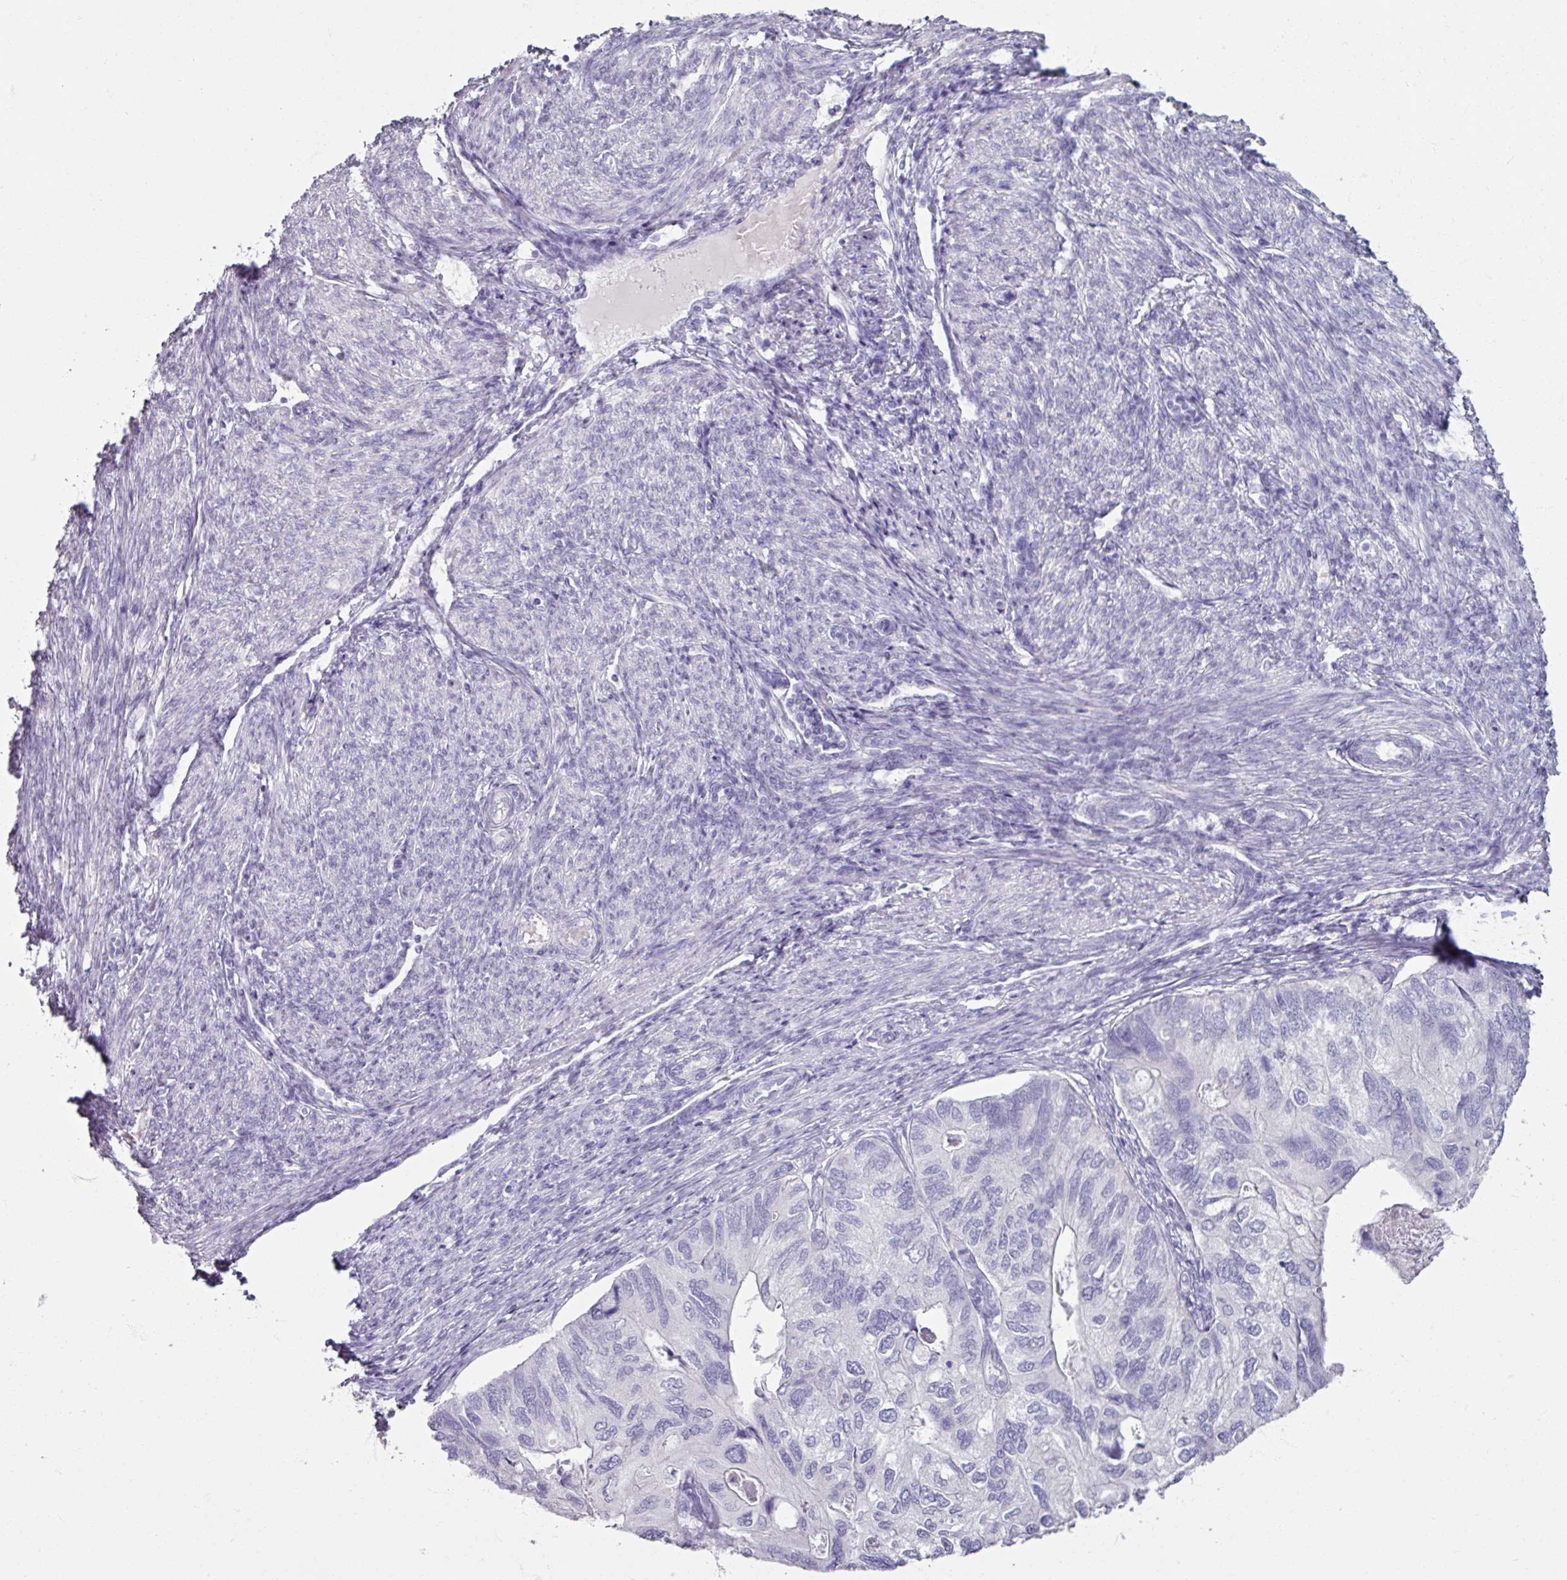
{"staining": {"intensity": "negative", "quantity": "none", "location": "none"}, "tissue": "endometrial cancer", "cell_type": "Tumor cells", "image_type": "cancer", "snomed": [{"axis": "morphology", "description": "Carcinoma, NOS"}, {"axis": "topography", "description": "Uterus"}], "caption": "High power microscopy histopathology image of an immunohistochemistry micrograph of endometrial cancer, revealing no significant expression in tumor cells. (IHC, brightfield microscopy, high magnification).", "gene": "ARG1", "patient": {"sex": "female", "age": 76}}